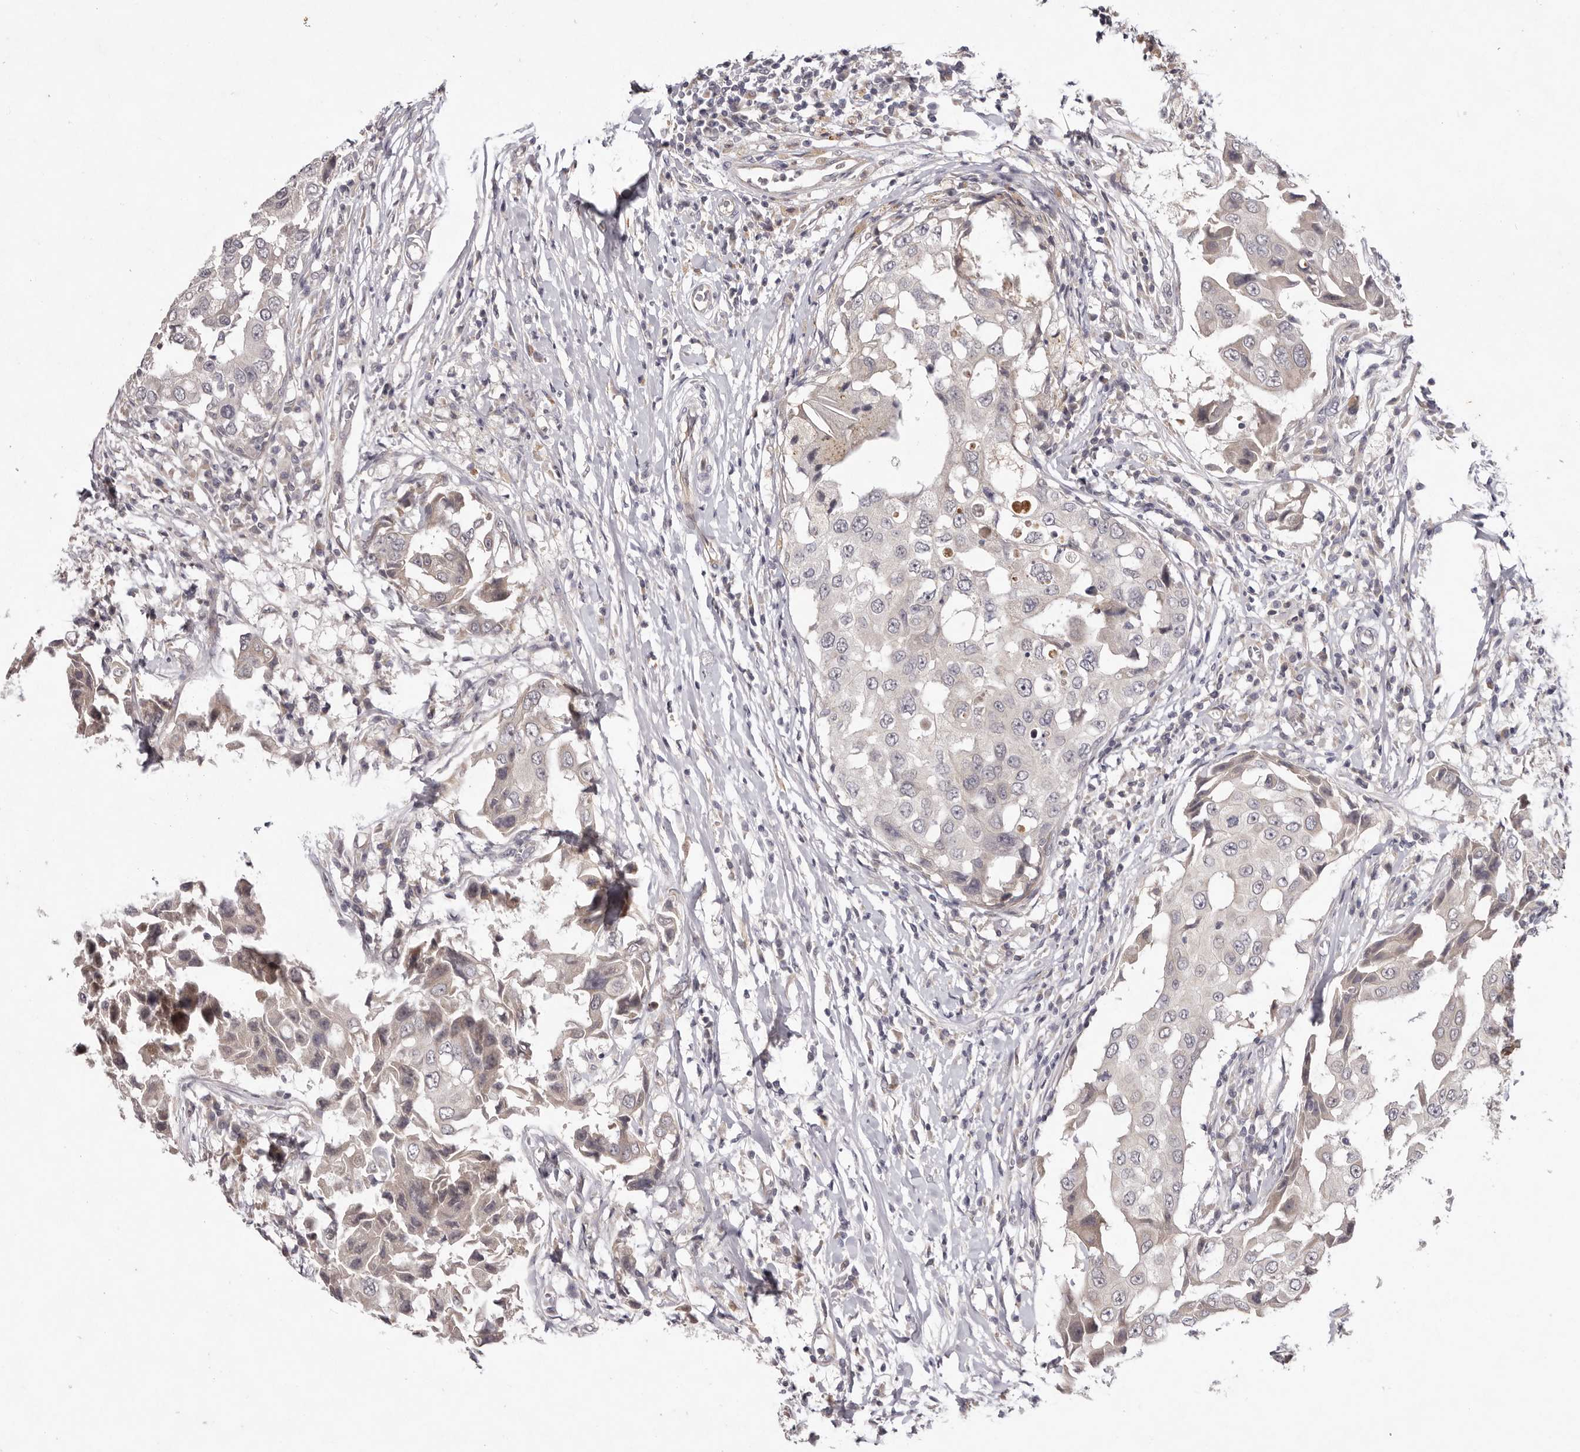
{"staining": {"intensity": "negative", "quantity": "none", "location": "none"}, "tissue": "breast cancer", "cell_type": "Tumor cells", "image_type": "cancer", "snomed": [{"axis": "morphology", "description": "Duct carcinoma"}, {"axis": "topography", "description": "Breast"}], "caption": "The immunohistochemistry photomicrograph has no significant positivity in tumor cells of intraductal carcinoma (breast) tissue. Brightfield microscopy of immunohistochemistry stained with DAB (brown) and hematoxylin (blue), captured at high magnification.", "gene": "GARNL3", "patient": {"sex": "female", "age": 27}}